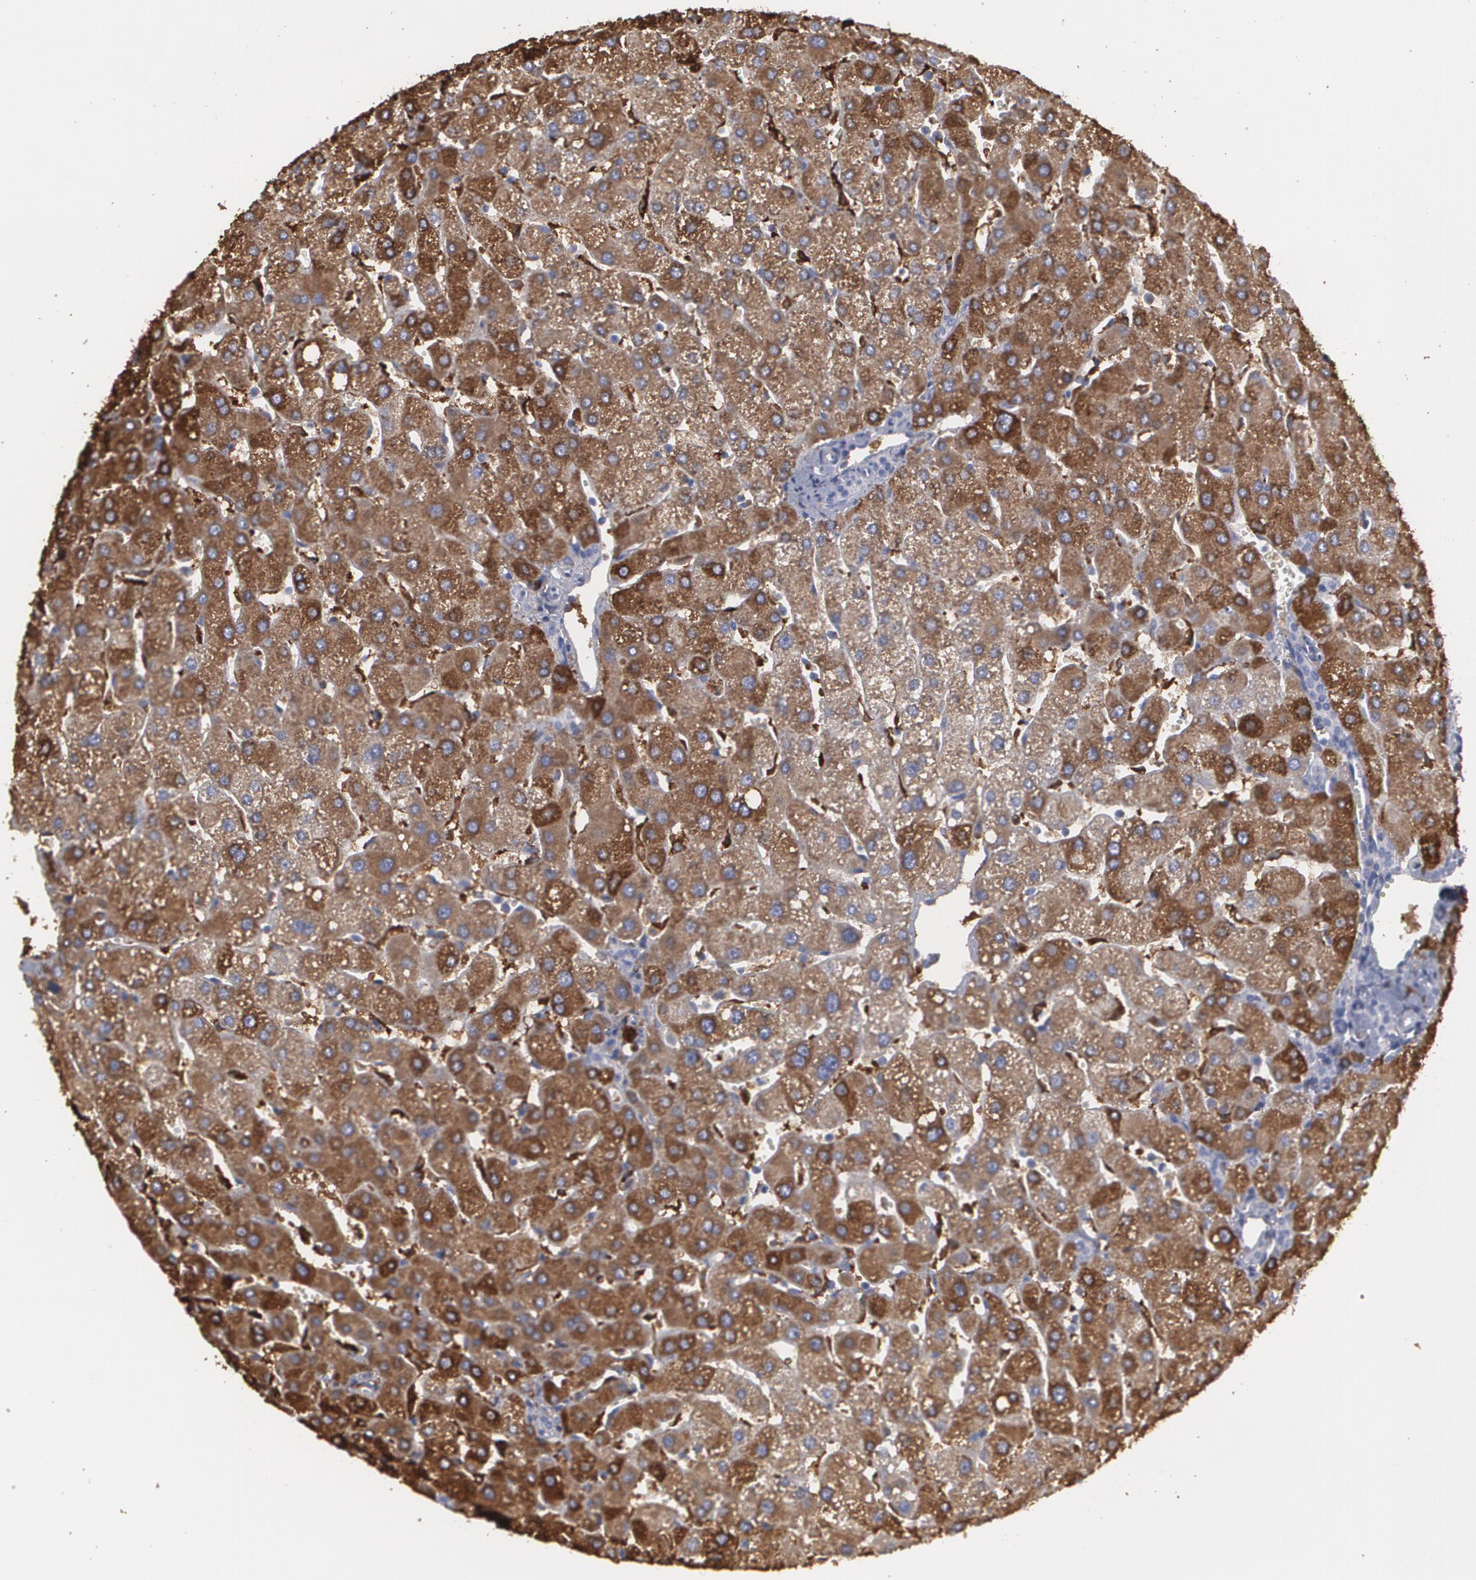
{"staining": {"intensity": "weak", "quantity": "25%-75%", "location": "cytoplasmic/membranous"}, "tissue": "liver", "cell_type": "Cholangiocytes", "image_type": "normal", "snomed": [{"axis": "morphology", "description": "Normal tissue, NOS"}, {"axis": "topography", "description": "Liver"}], "caption": "A high-resolution micrograph shows IHC staining of normal liver, which reveals weak cytoplasmic/membranous positivity in about 25%-75% of cholangiocytes.", "gene": "ODC1", "patient": {"sex": "male", "age": 67}}